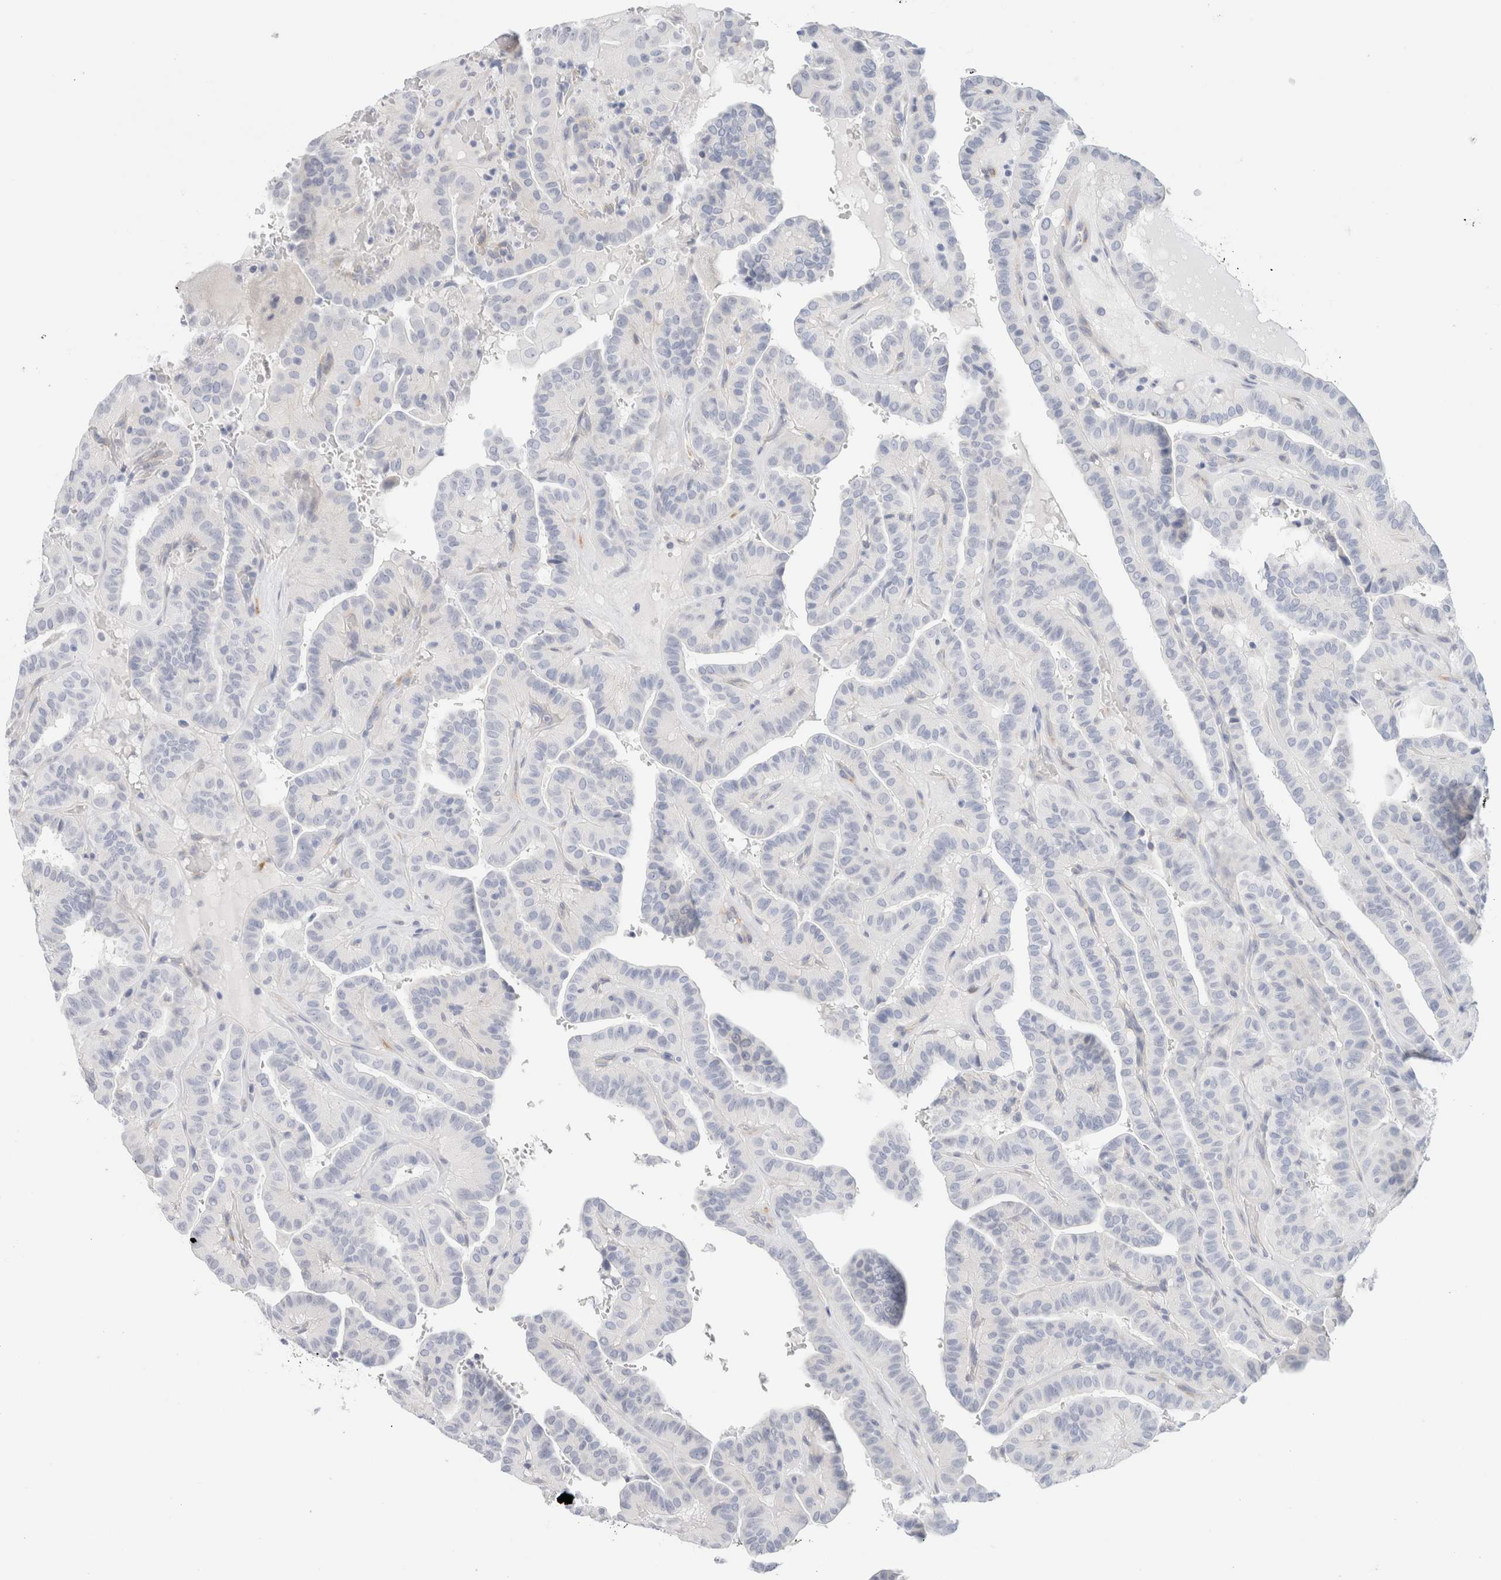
{"staining": {"intensity": "negative", "quantity": "none", "location": "none"}, "tissue": "thyroid cancer", "cell_type": "Tumor cells", "image_type": "cancer", "snomed": [{"axis": "morphology", "description": "Papillary adenocarcinoma, NOS"}, {"axis": "topography", "description": "Thyroid gland"}], "caption": "IHC histopathology image of neoplastic tissue: human thyroid papillary adenocarcinoma stained with DAB (3,3'-diaminobenzidine) reveals no significant protein expression in tumor cells.", "gene": "RTN4", "patient": {"sex": "male", "age": 77}}